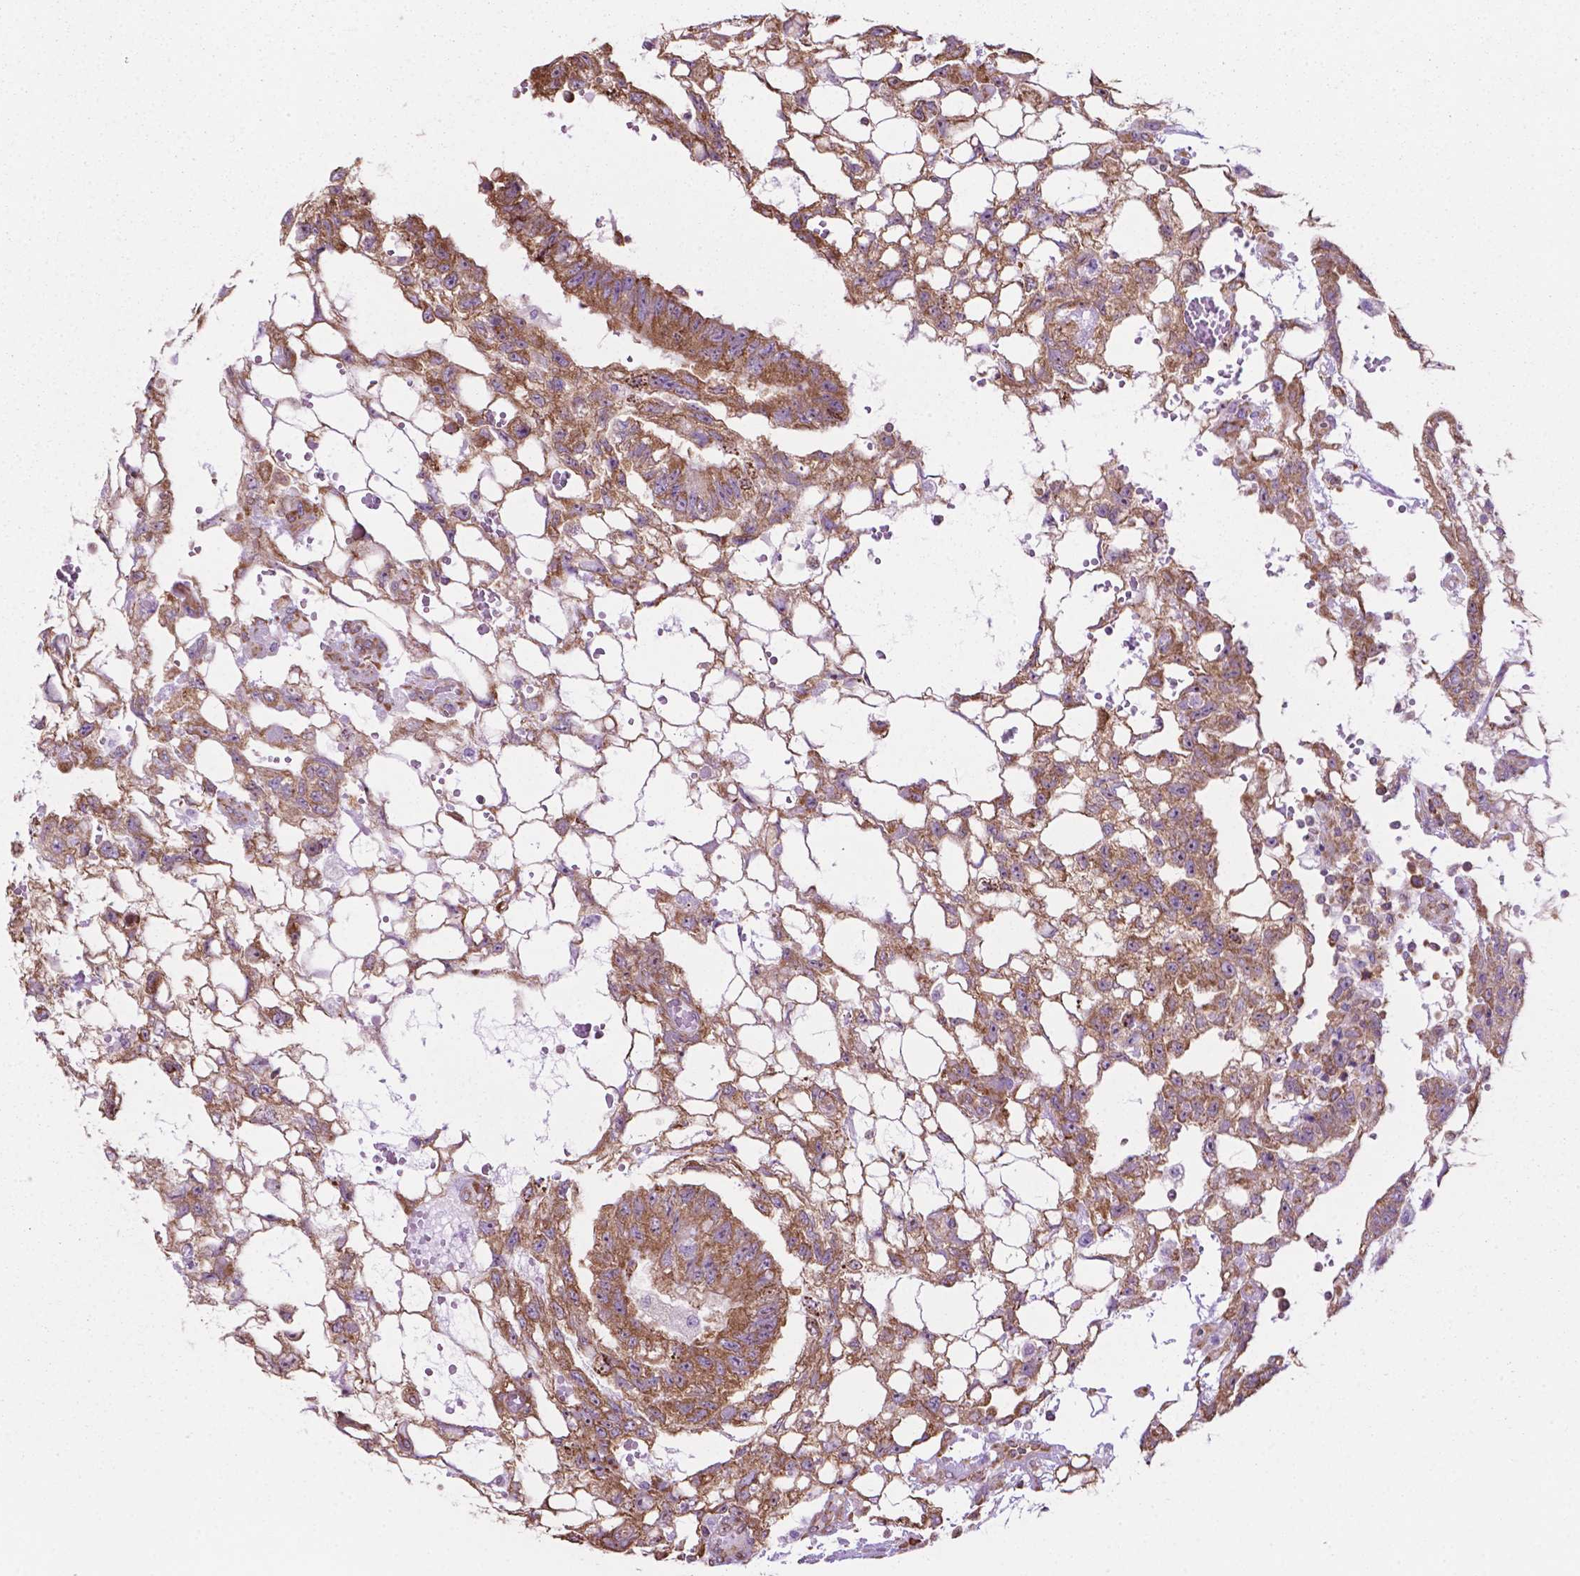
{"staining": {"intensity": "moderate", "quantity": ">75%", "location": "cytoplasmic/membranous"}, "tissue": "testis cancer", "cell_type": "Tumor cells", "image_type": "cancer", "snomed": [{"axis": "morphology", "description": "Carcinoma, Embryonal, NOS"}, {"axis": "topography", "description": "Testis"}], "caption": "Embryonal carcinoma (testis) tissue demonstrates moderate cytoplasmic/membranous positivity in approximately >75% of tumor cells (DAB IHC, brown staining for protein, blue staining for nuclei).", "gene": "RPL29", "patient": {"sex": "male", "age": 32}}